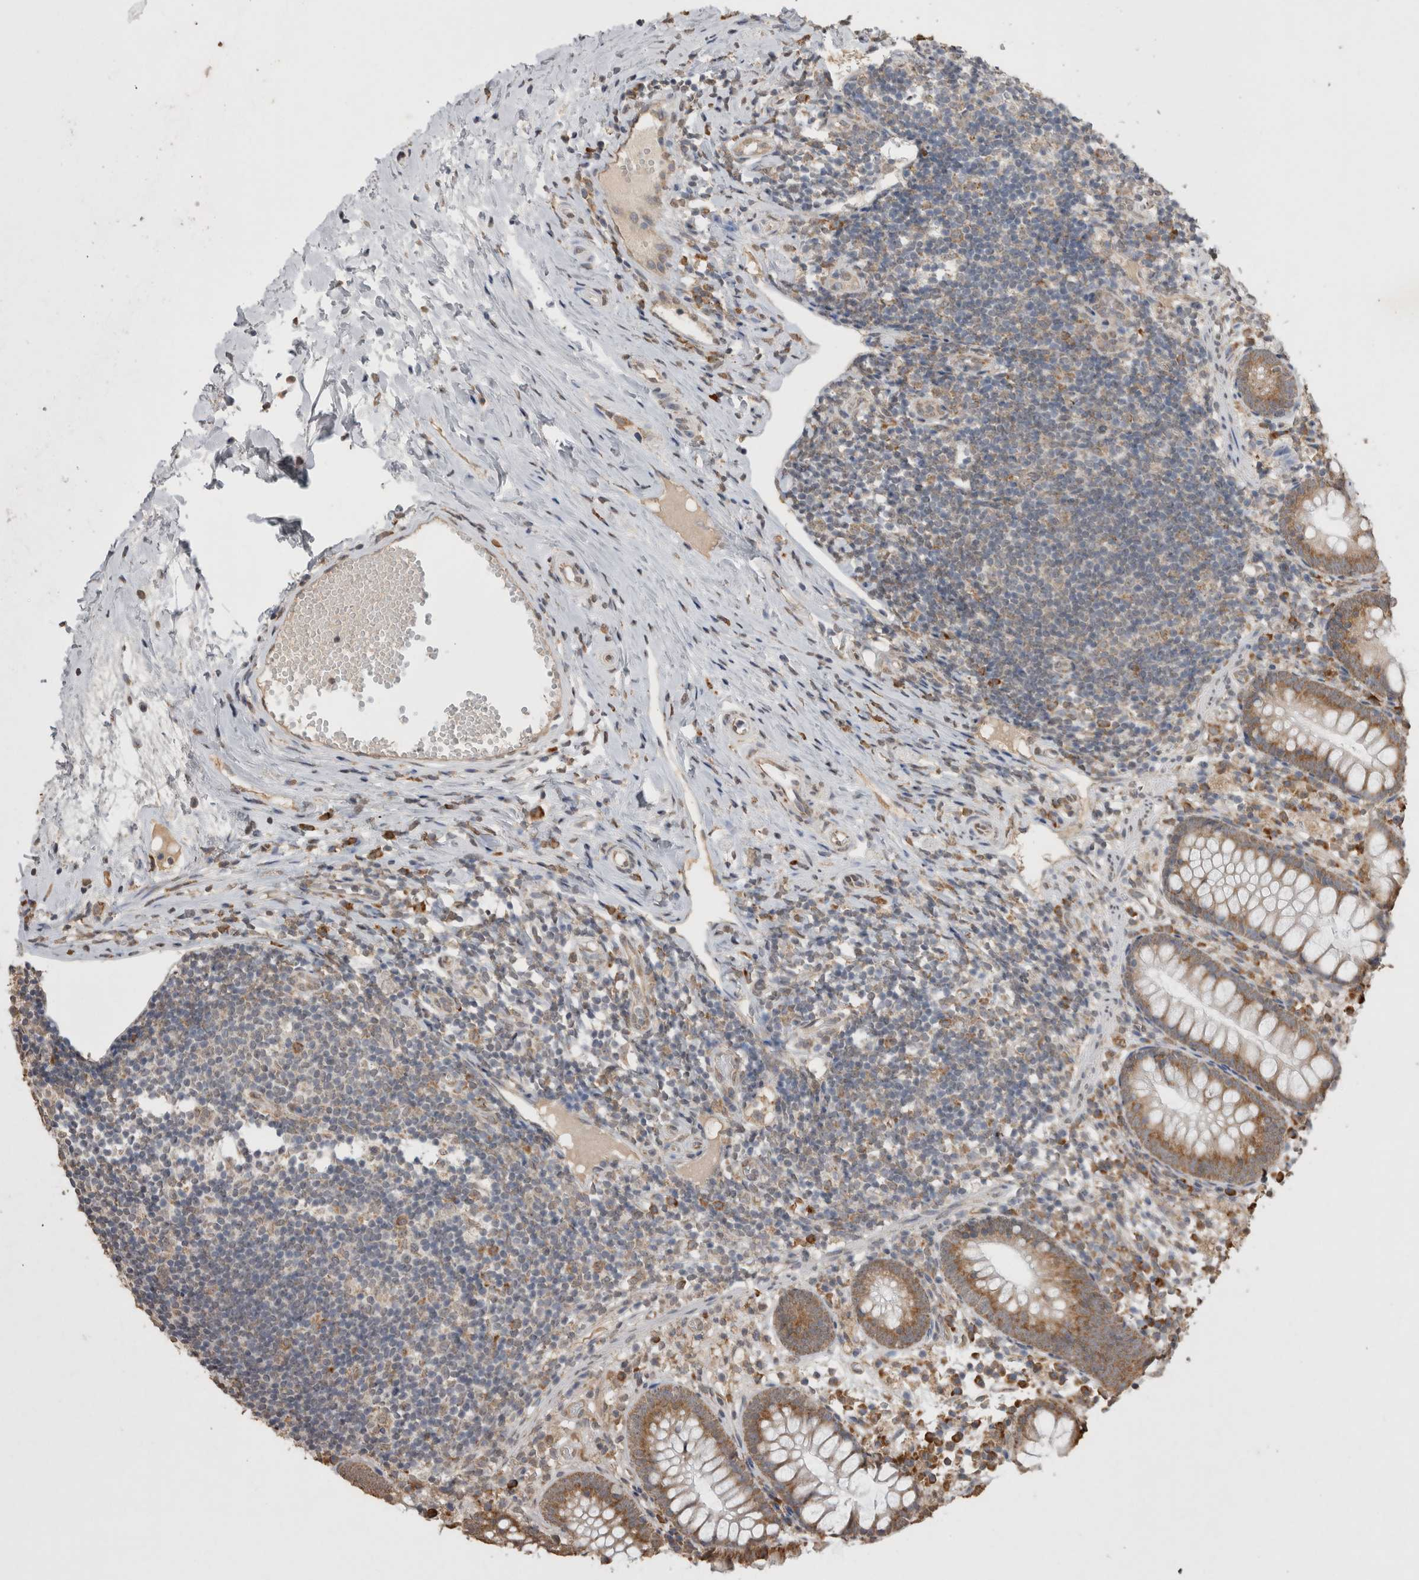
{"staining": {"intensity": "moderate", "quantity": ">75%", "location": "cytoplasmic/membranous"}, "tissue": "appendix", "cell_type": "Glandular cells", "image_type": "normal", "snomed": [{"axis": "morphology", "description": "Normal tissue, NOS"}, {"axis": "topography", "description": "Appendix"}], "caption": "Glandular cells show moderate cytoplasmic/membranous staining in approximately >75% of cells in normal appendix. (DAB IHC with brightfield microscopy, high magnification).", "gene": "NOMO1", "patient": {"sex": "female", "age": 20}}